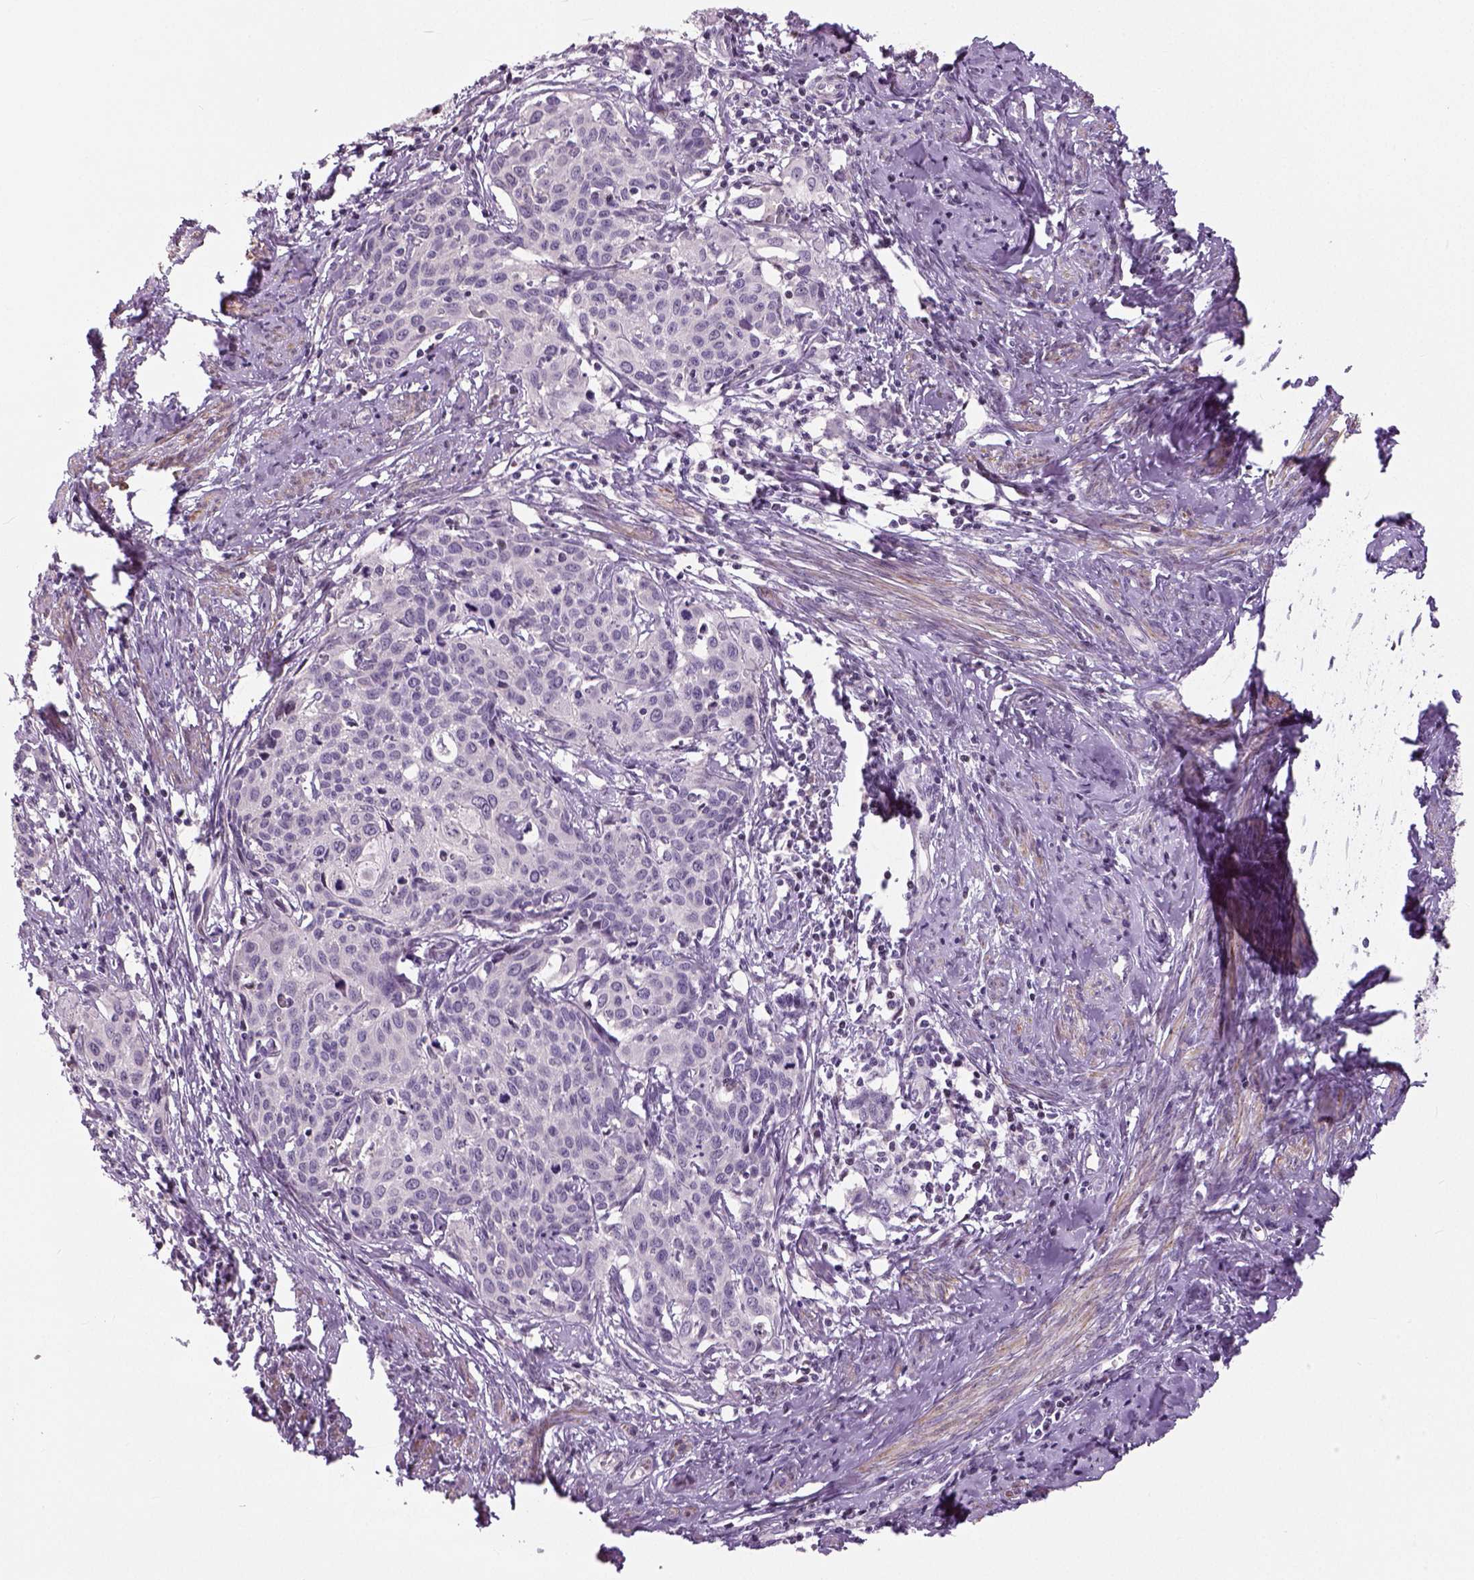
{"staining": {"intensity": "negative", "quantity": "none", "location": "none"}, "tissue": "cervical cancer", "cell_type": "Tumor cells", "image_type": "cancer", "snomed": [{"axis": "morphology", "description": "Squamous cell carcinoma, NOS"}, {"axis": "topography", "description": "Cervix"}], "caption": "Human cervical cancer (squamous cell carcinoma) stained for a protein using immunohistochemistry (IHC) demonstrates no positivity in tumor cells.", "gene": "NECAB1", "patient": {"sex": "female", "age": 62}}